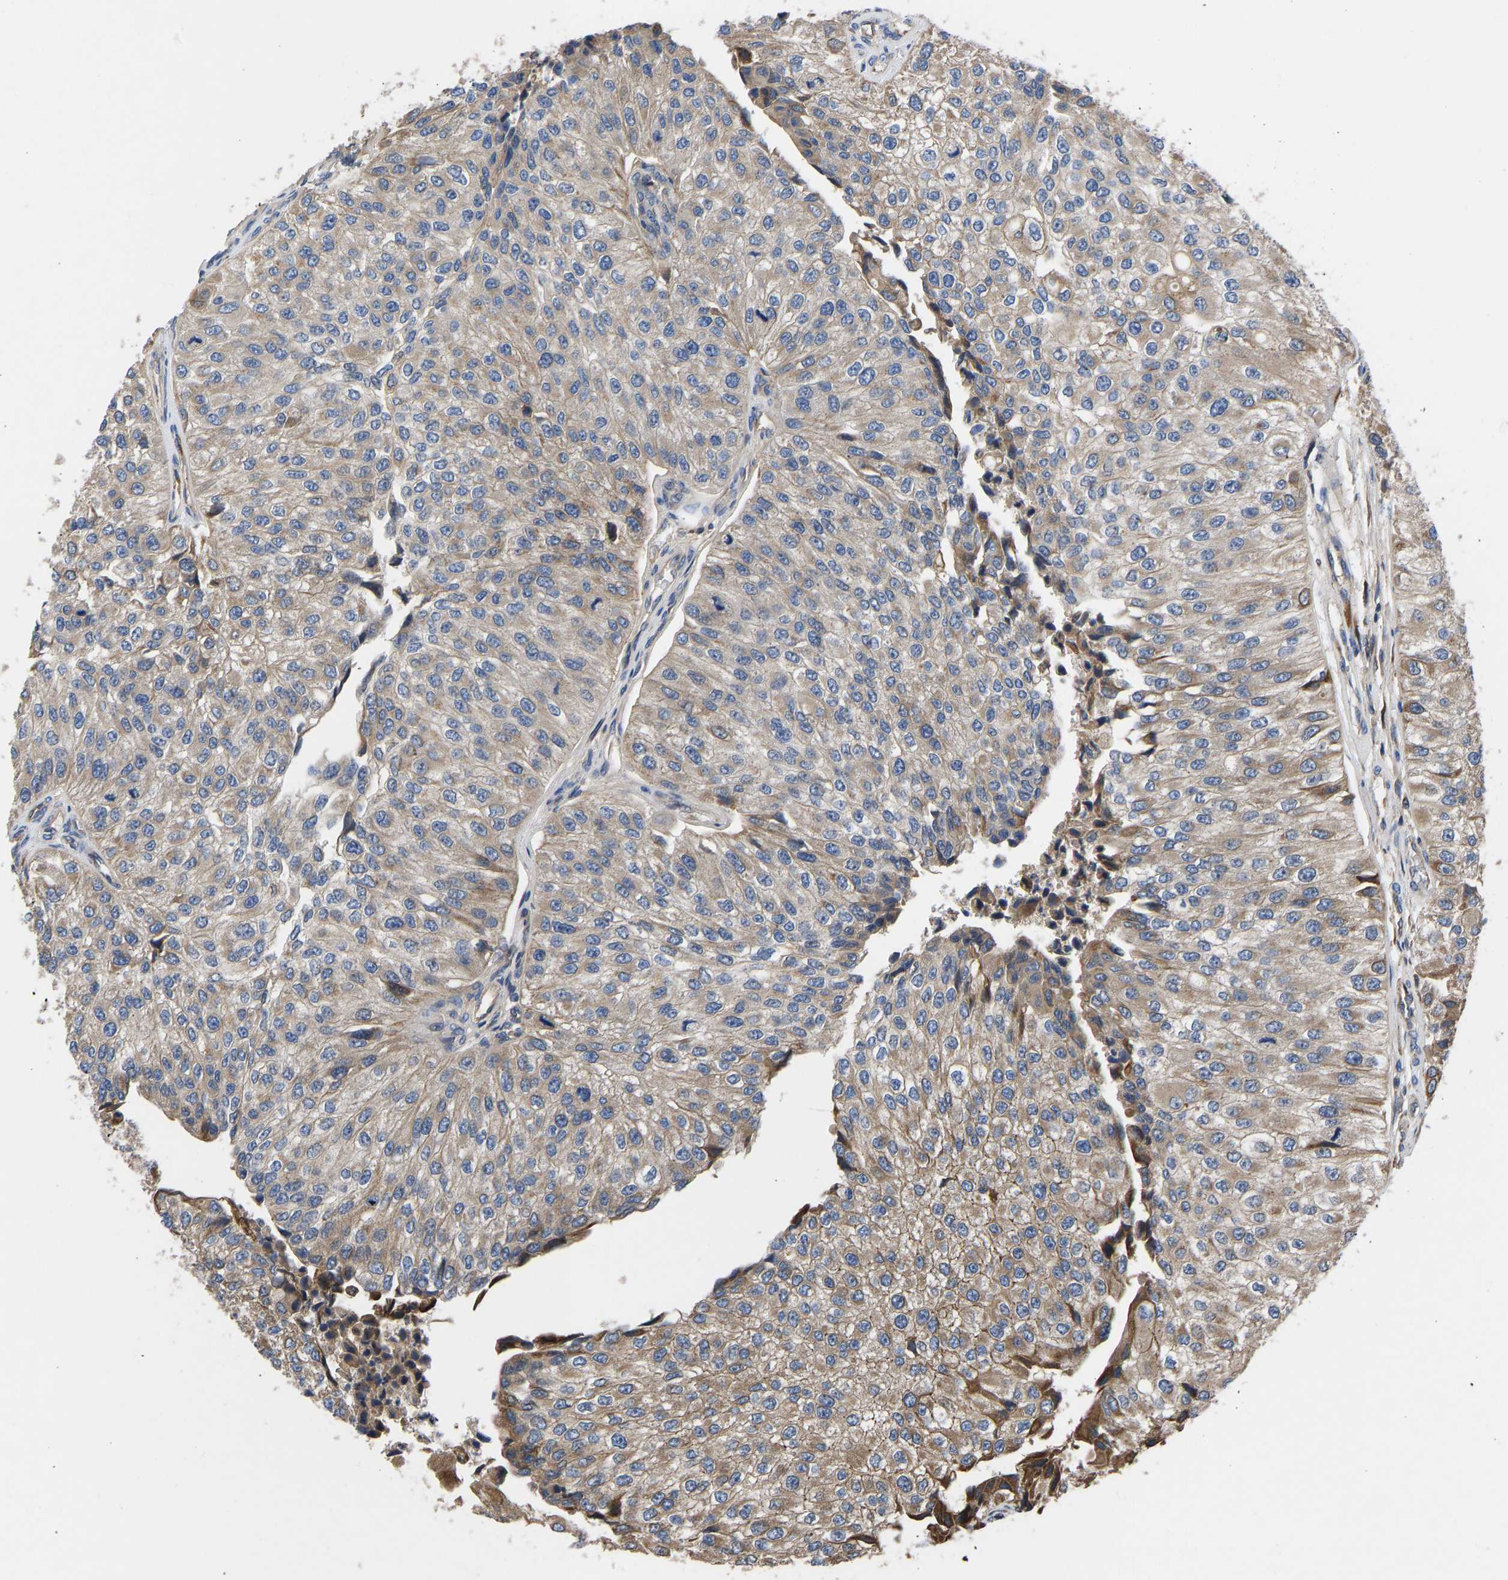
{"staining": {"intensity": "weak", "quantity": "25%-75%", "location": "cytoplasmic/membranous"}, "tissue": "urothelial cancer", "cell_type": "Tumor cells", "image_type": "cancer", "snomed": [{"axis": "morphology", "description": "Urothelial carcinoma, High grade"}, {"axis": "topography", "description": "Kidney"}, {"axis": "topography", "description": "Urinary bladder"}], "caption": "Tumor cells reveal weak cytoplasmic/membranous staining in about 25%-75% of cells in urothelial cancer.", "gene": "FRRS1", "patient": {"sex": "male", "age": 77}}